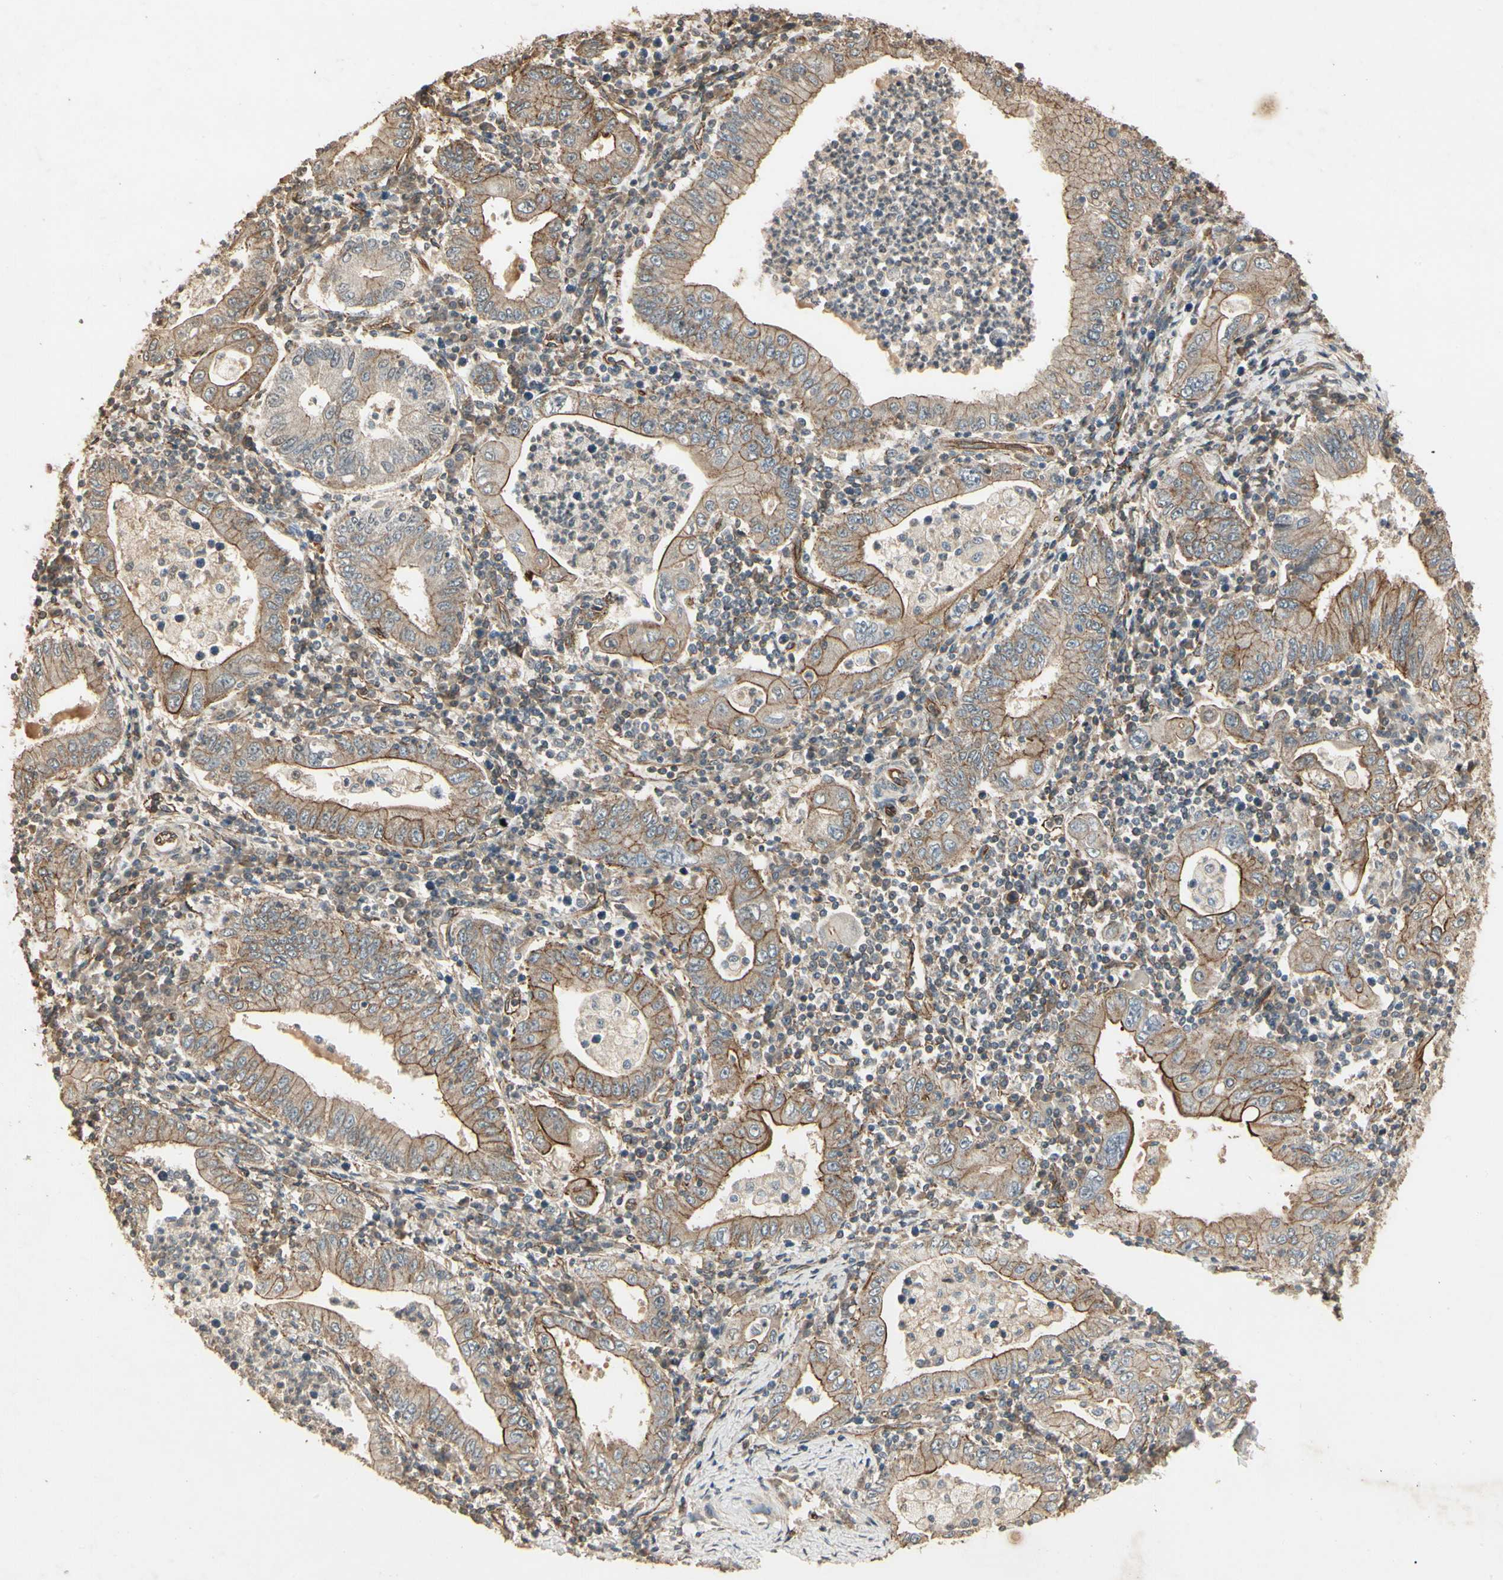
{"staining": {"intensity": "moderate", "quantity": ">75%", "location": "cytoplasmic/membranous"}, "tissue": "stomach cancer", "cell_type": "Tumor cells", "image_type": "cancer", "snomed": [{"axis": "morphology", "description": "Normal tissue, NOS"}, {"axis": "morphology", "description": "Adenocarcinoma, NOS"}, {"axis": "topography", "description": "Esophagus"}, {"axis": "topography", "description": "Stomach, upper"}, {"axis": "topography", "description": "Peripheral nerve tissue"}], "caption": "A medium amount of moderate cytoplasmic/membranous positivity is identified in approximately >75% of tumor cells in stomach cancer (adenocarcinoma) tissue.", "gene": "RNF180", "patient": {"sex": "male", "age": 62}}